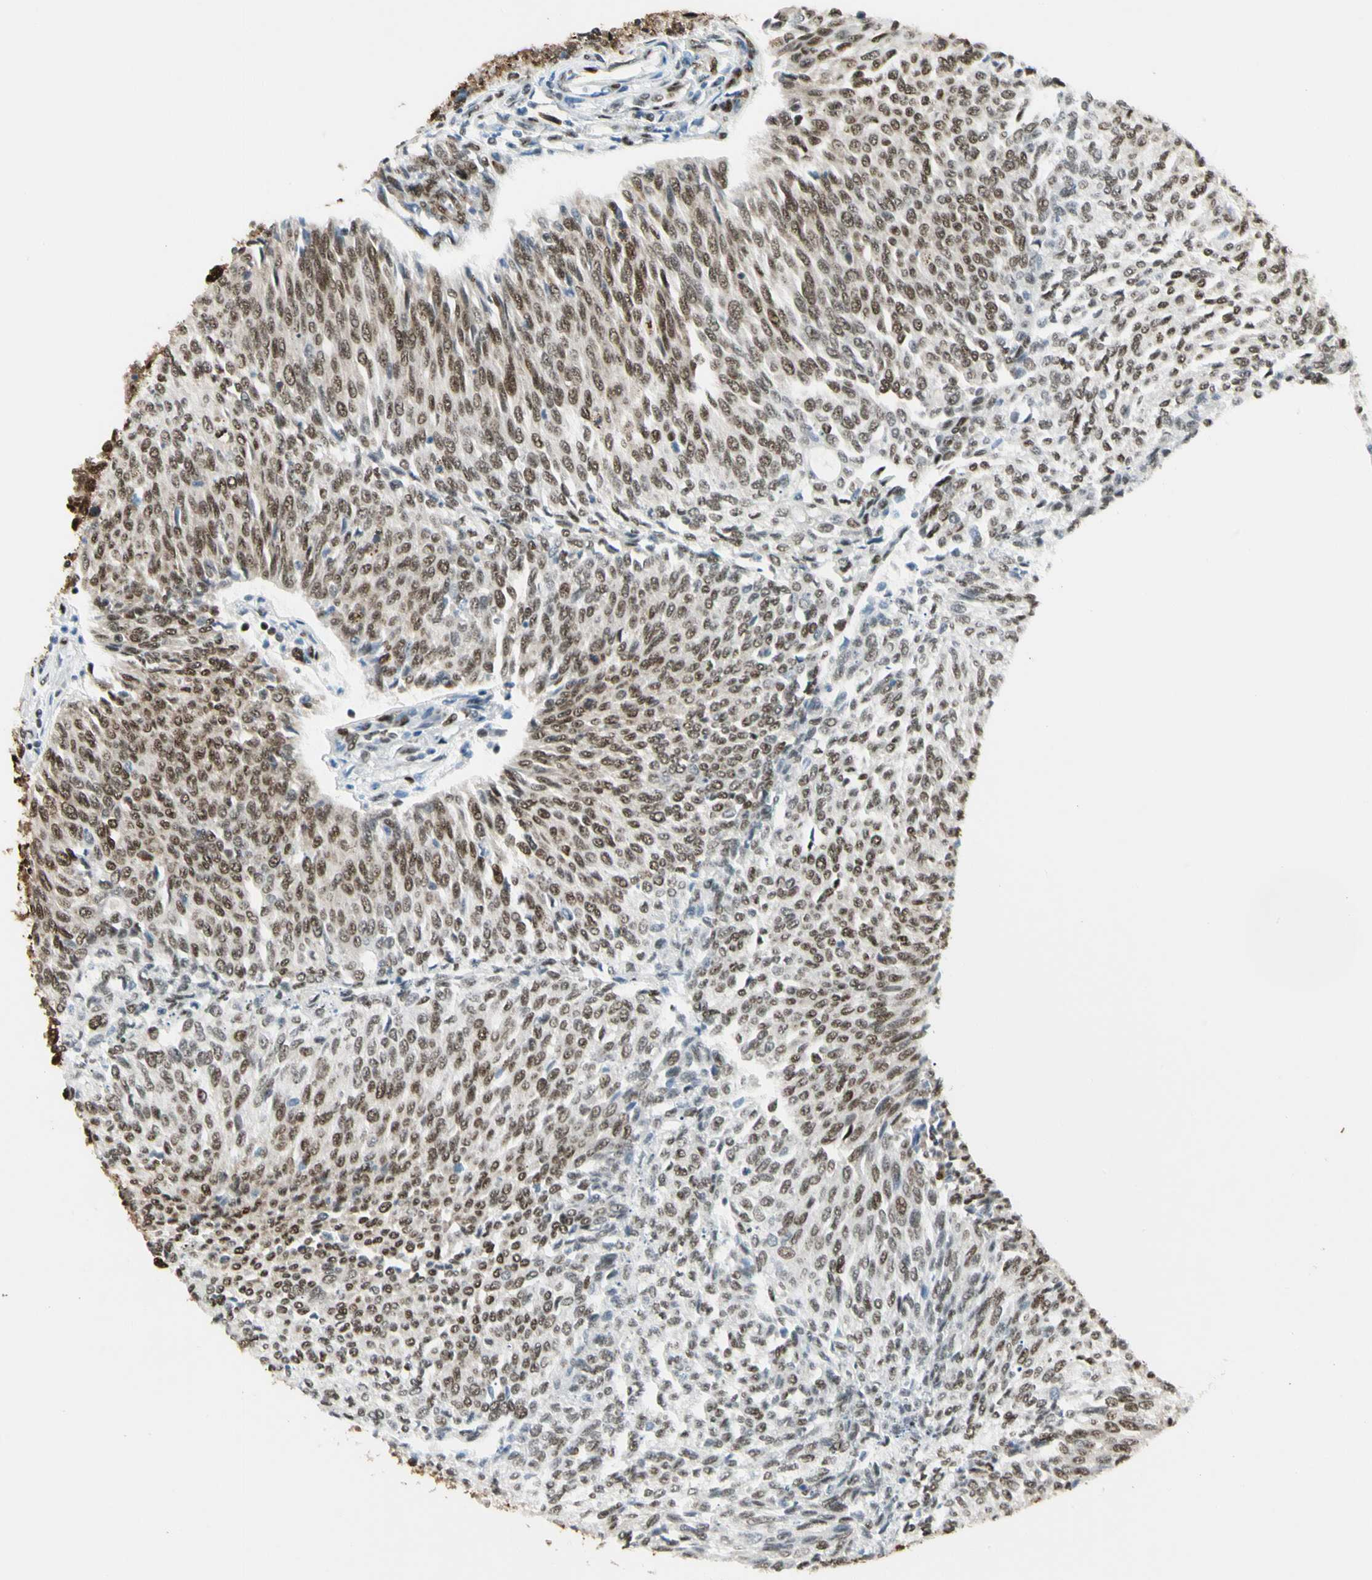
{"staining": {"intensity": "moderate", "quantity": ">75%", "location": "nuclear"}, "tissue": "urothelial cancer", "cell_type": "Tumor cells", "image_type": "cancer", "snomed": [{"axis": "morphology", "description": "Urothelial carcinoma, Low grade"}, {"axis": "topography", "description": "Urinary bladder"}], "caption": "Brown immunohistochemical staining in urothelial cancer demonstrates moderate nuclear positivity in about >75% of tumor cells. (DAB IHC, brown staining for protein, blue staining for nuclei).", "gene": "FUS", "patient": {"sex": "female", "age": 79}}